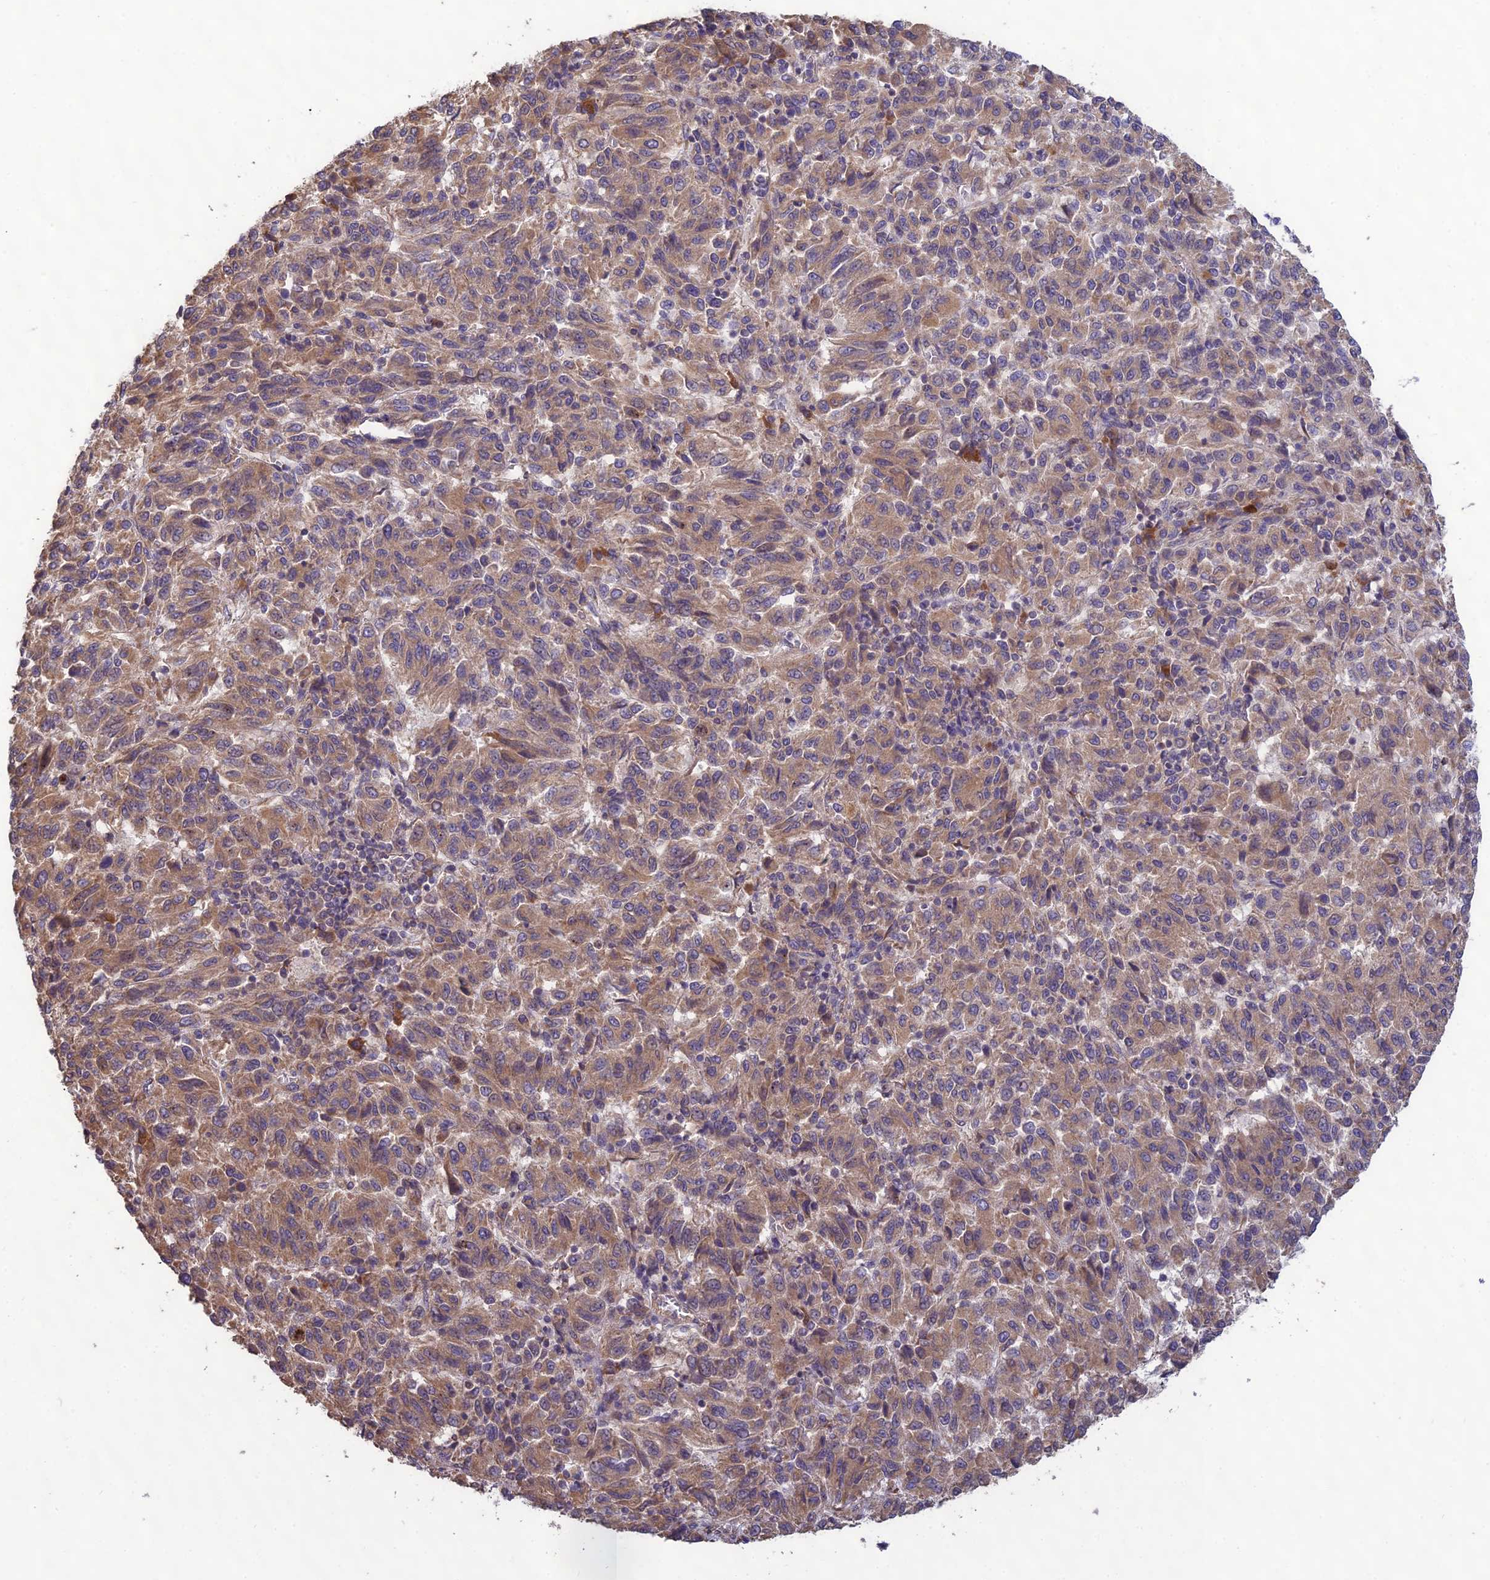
{"staining": {"intensity": "moderate", "quantity": ">75%", "location": "cytoplasmic/membranous"}, "tissue": "melanoma", "cell_type": "Tumor cells", "image_type": "cancer", "snomed": [{"axis": "morphology", "description": "Malignant melanoma, Metastatic site"}, {"axis": "topography", "description": "Lung"}], "caption": "Moderate cytoplasmic/membranous positivity for a protein is identified in about >75% of tumor cells of malignant melanoma (metastatic site) using immunohistochemistry (IHC).", "gene": "MRNIP", "patient": {"sex": "male", "age": 64}}